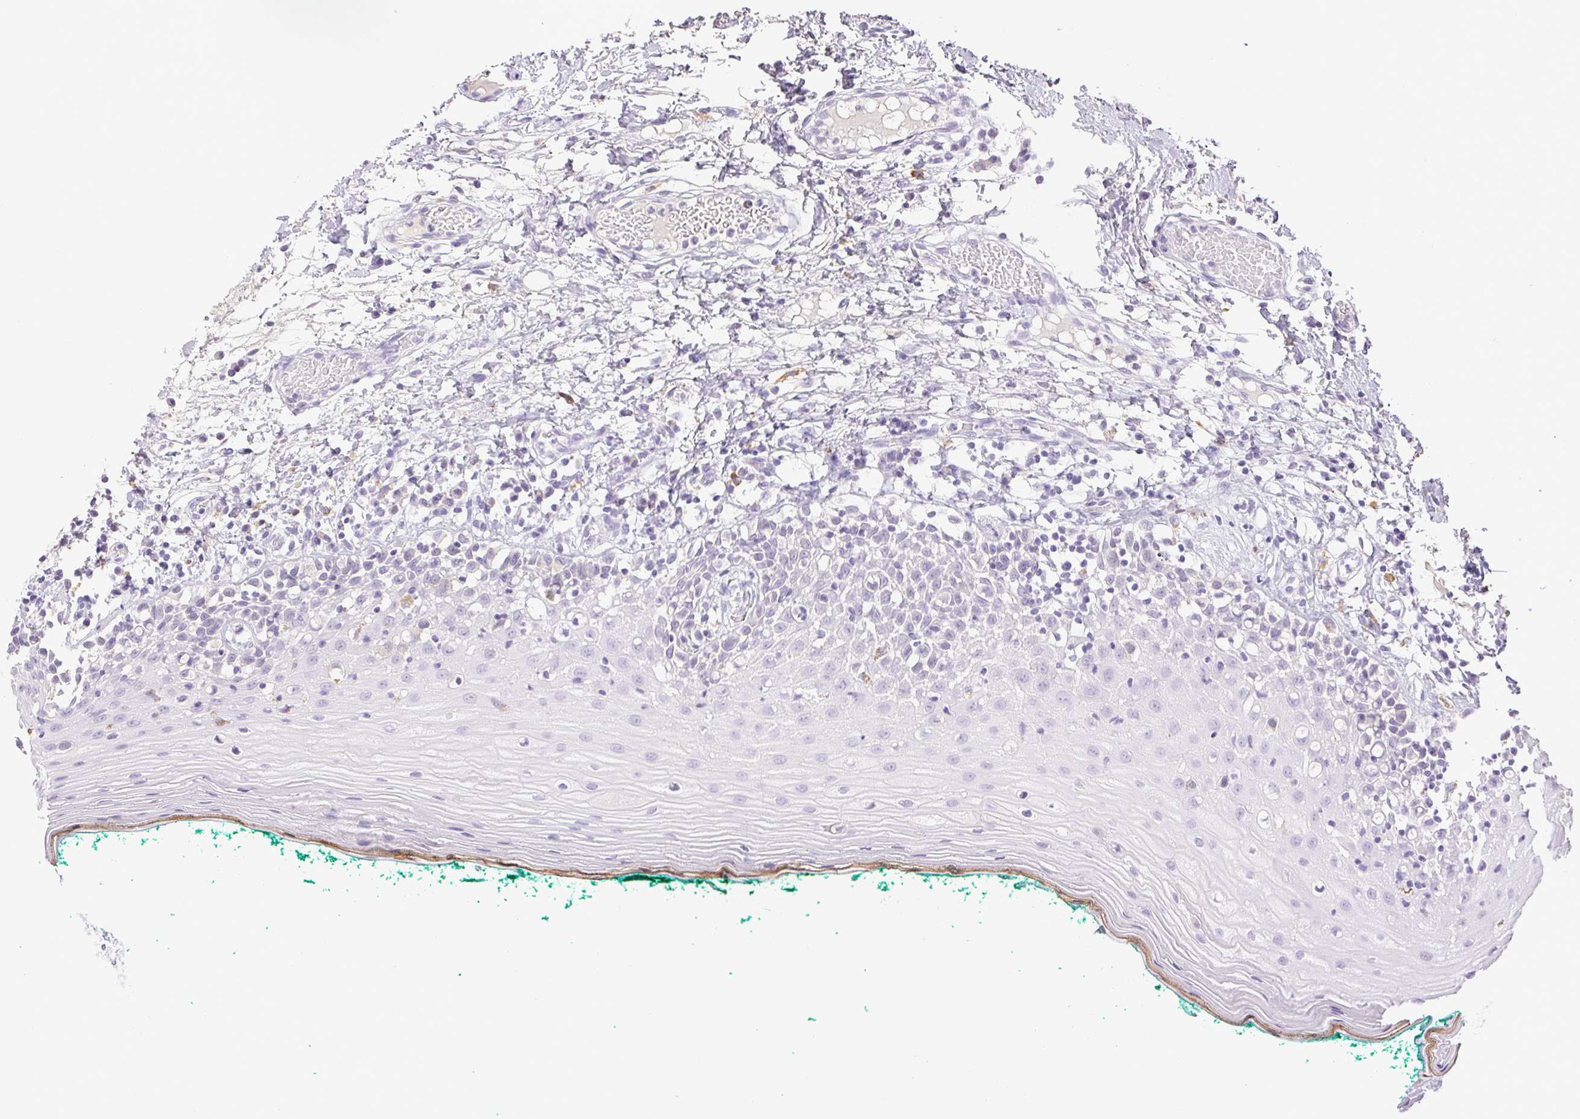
{"staining": {"intensity": "negative", "quantity": "none", "location": "none"}, "tissue": "oral mucosa", "cell_type": "Squamous epithelial cells", "image_type": "normal", "snomed": [{"axis": "morphology", "description": "Normal tissue, NOS"}, {"axis": "topography", "description": "Oral tissue"}], "caption": "Squamous epithelial cells are negative for brown protein staining in unremarkable oral mucosa. Nuclei are stained in blue.", "gene": "PAPPA2", "patient": {"sex": "female", "age": 83}}